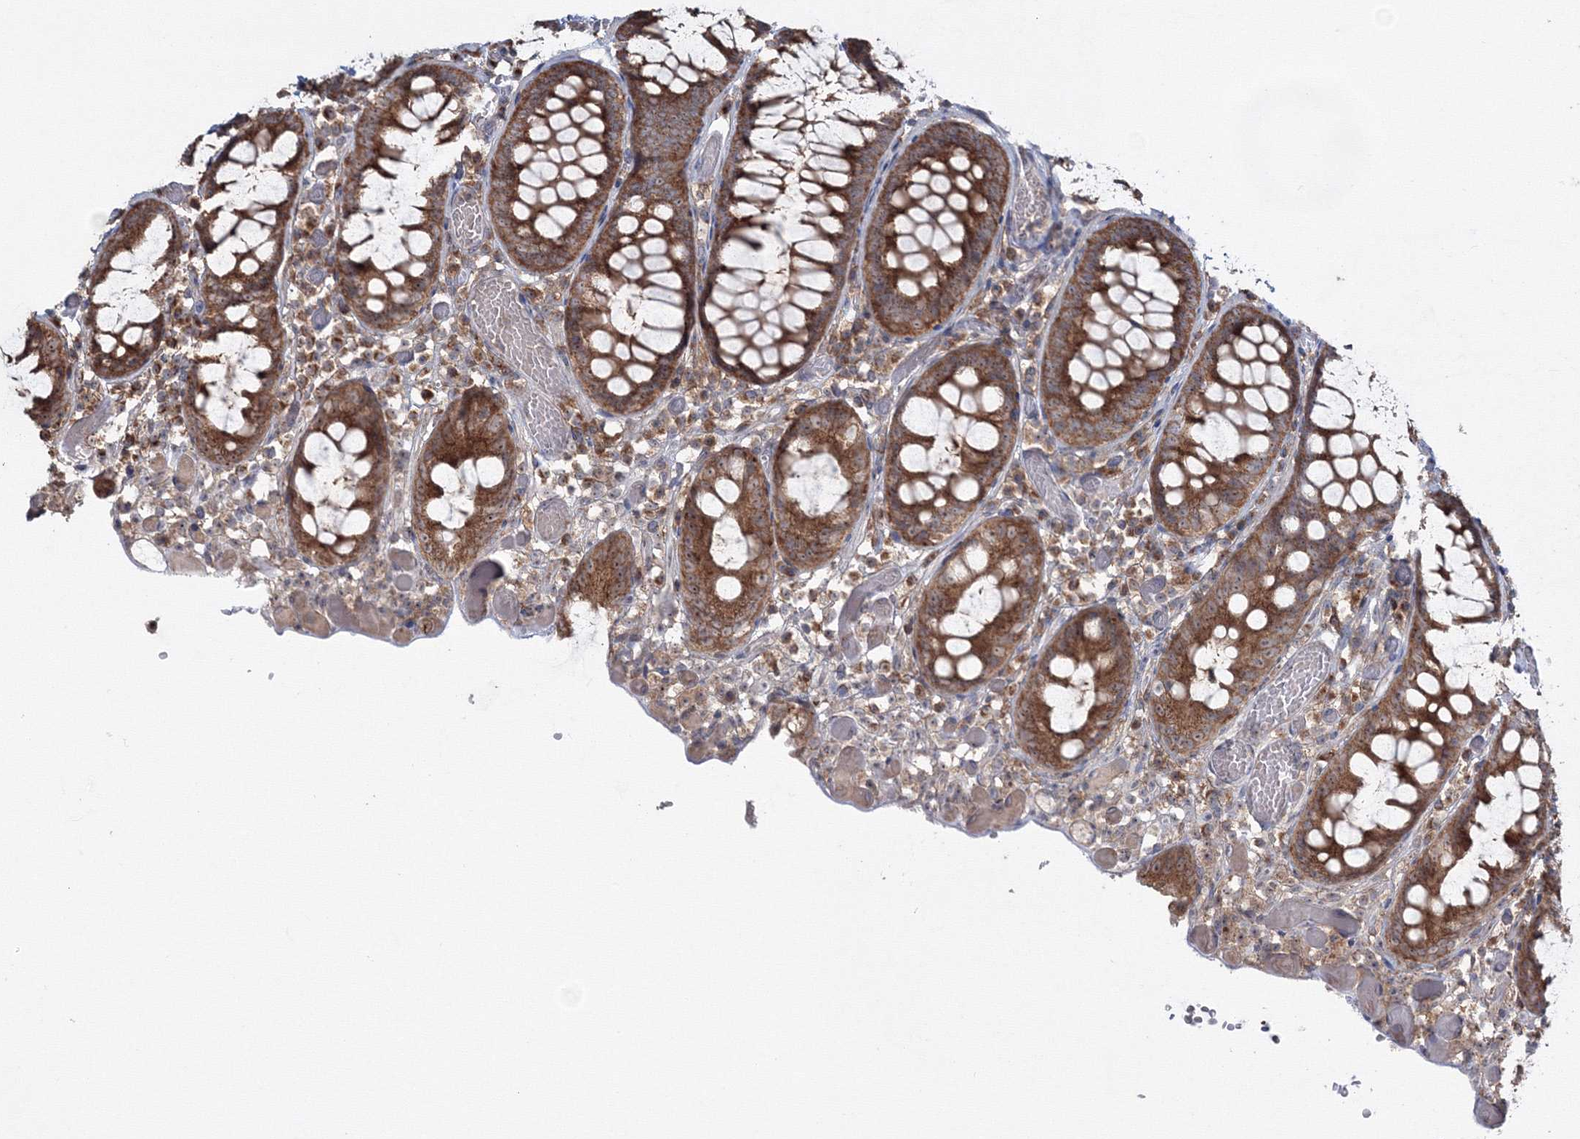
{"staining": {"intensity": "weak", "quantity": ">75%", "location": "cytoplasmic/membranous"}, "tissue": "colon", "cell_type": "Endothelial cells", "image_type": "normal", "snomed": [{"axis": "morphology", "description": "Normal tissue, NOS"}, {"axis": "topography", "description": "Colon"}], "caption": "High-magnification brightfield microscopy of benign colon stained with DAB (3,3'-diaminobenzidine) (brown) and counterstained with hematoxylin (blue). endothelial cells exhibit weak cytoplasmic/membranous staining is present in approximately>75% of cells. The staining is performed using DAB (3,3'-diaminobenzidine) brown chromogen to label protein expression. The nuclei are counter-stained blue using hematoxylin.", "gene": "PEX13", "patient": {"sex": "male", "age": 14}}